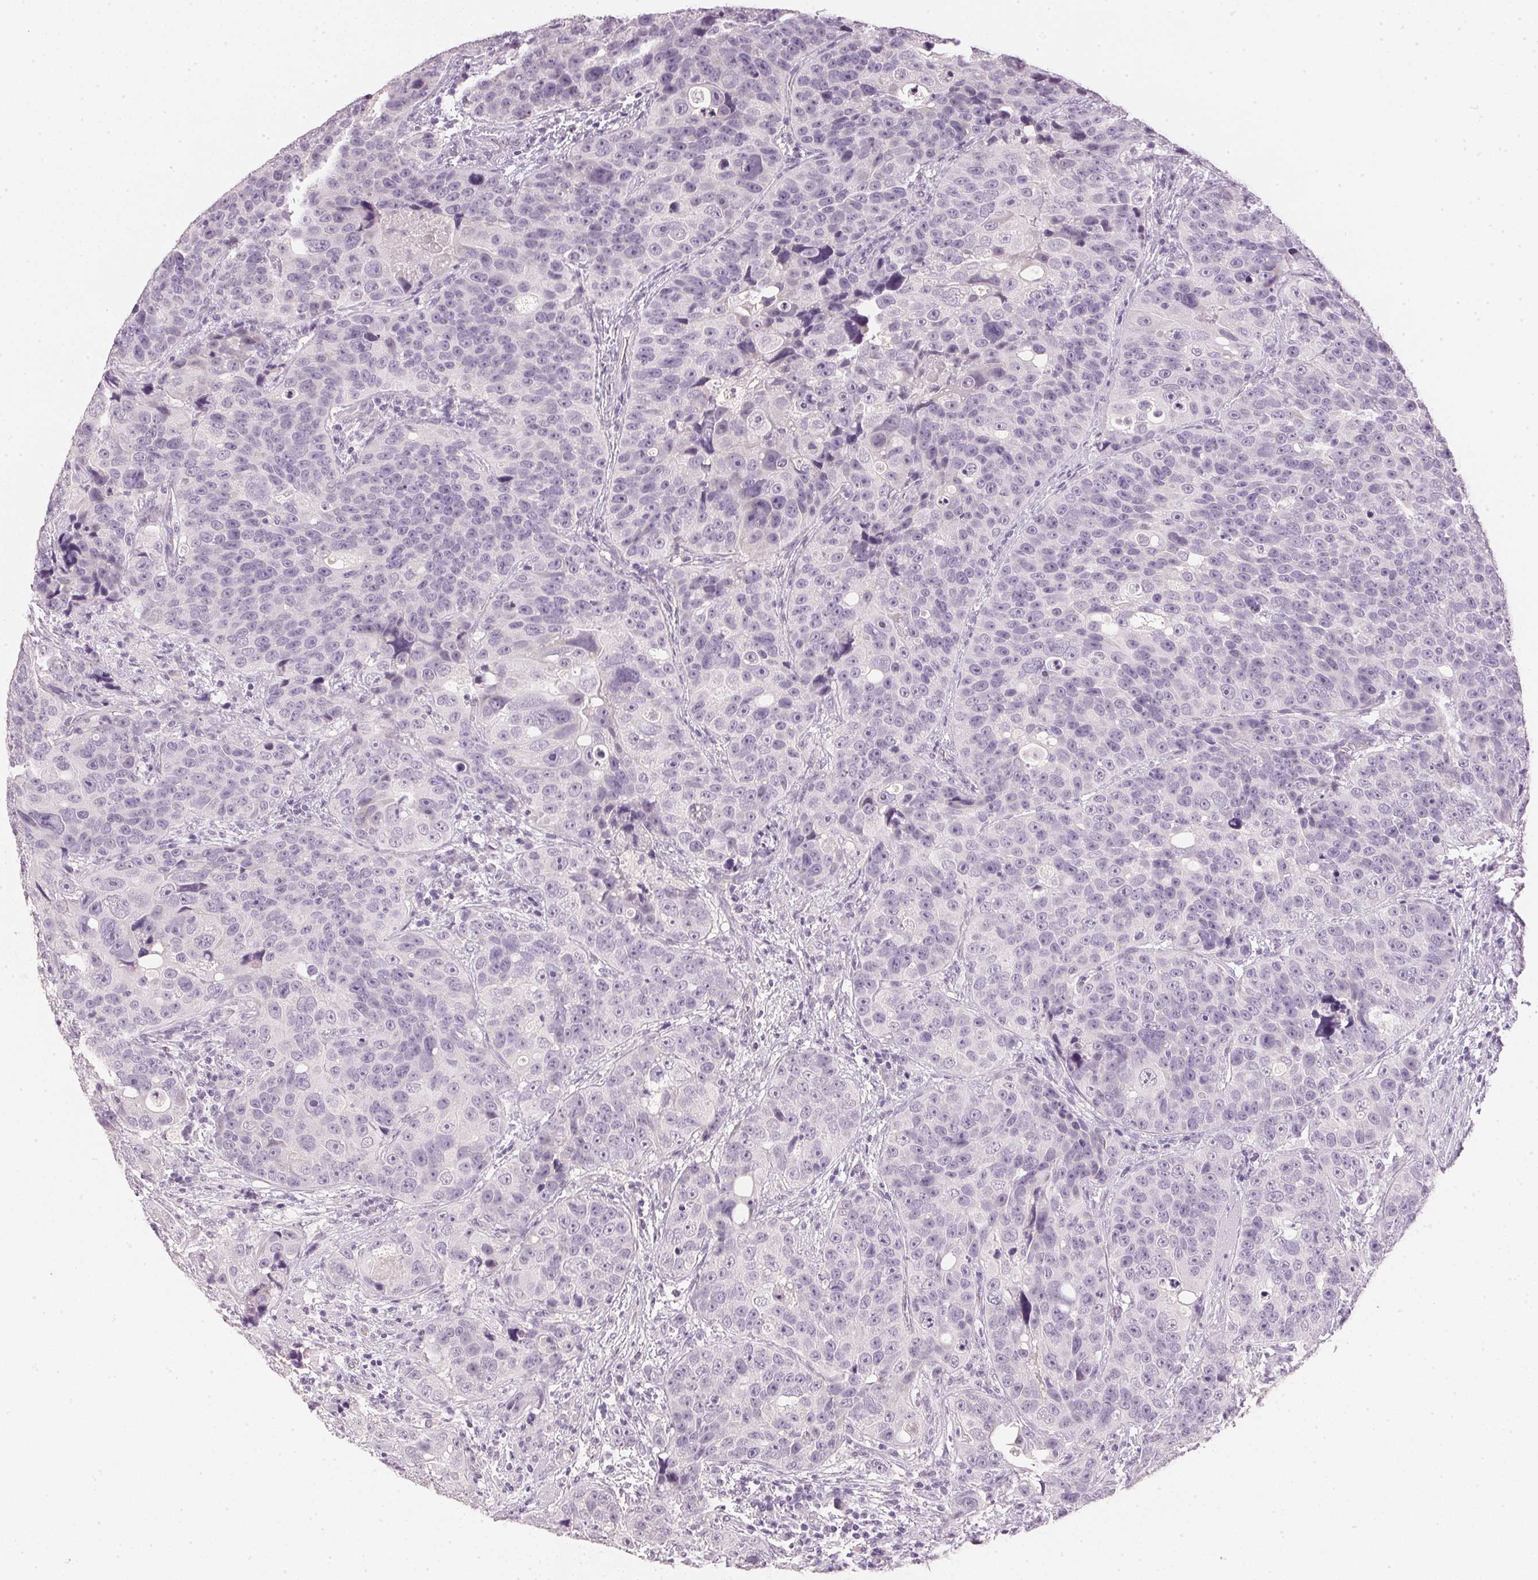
{"staining": {"intensity": "negative", "quantity": "none", "location": "none"}, "tissue": "urothelial cancer", "cell_type": "Tumor cells", "image_type": "cancer", "snomed": [{"axis": "morphology", "description": "Urothelial carcinoma, NOS"}, {"axis": "topography", "description": "Urinary bladder"}], "caption": "This is an IHC micrograph of urothelial cancer. There is no staining in tumor cells.", "gene": "IGFBP1", "patient": {"sex": "male", "age": 52}}